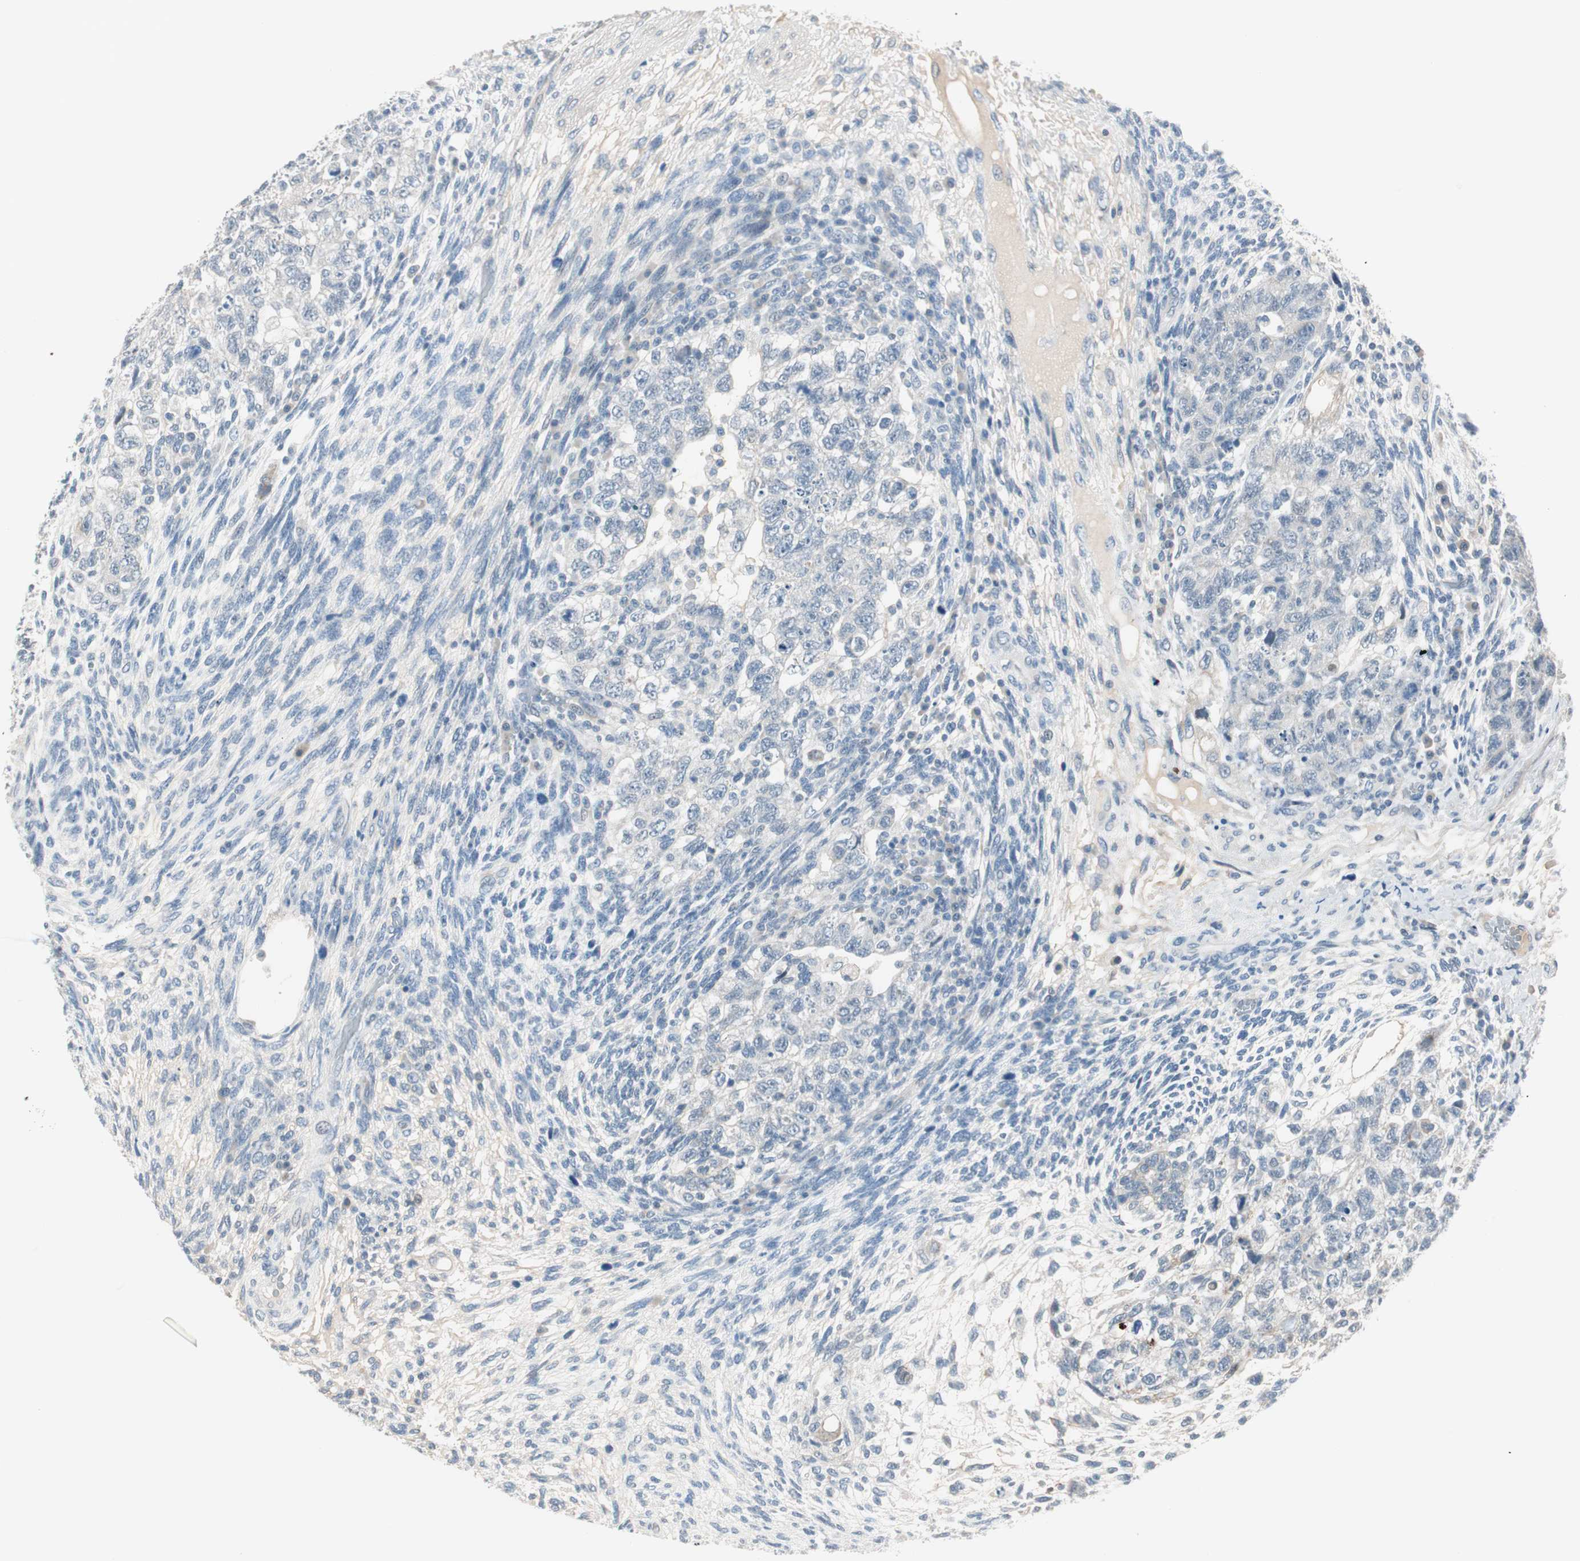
{"staining": {"intensity": "negative", "quantity": "none", "location": "none"}, "tissue": "testis cancer", "cell_type": "Tumor cells", "image_type": "cancer", "snomed": [{"axis": "morphology", "description": "Normal tissue, NOS"}, {"axis": "morphology", "description": "Carcinoma, Embryonal, NOS"}, {"axis": "topography", "description": "Testis"}], "caption": "The image exhibits no significant expression in tumor cells of testis cancer (embryonal carcinoma). (DAB immunohistochemistry (IHC) with hematoxylin counter stain).", "gene": "GNAO1", "patient": {"sex": "male", "age": 36}}